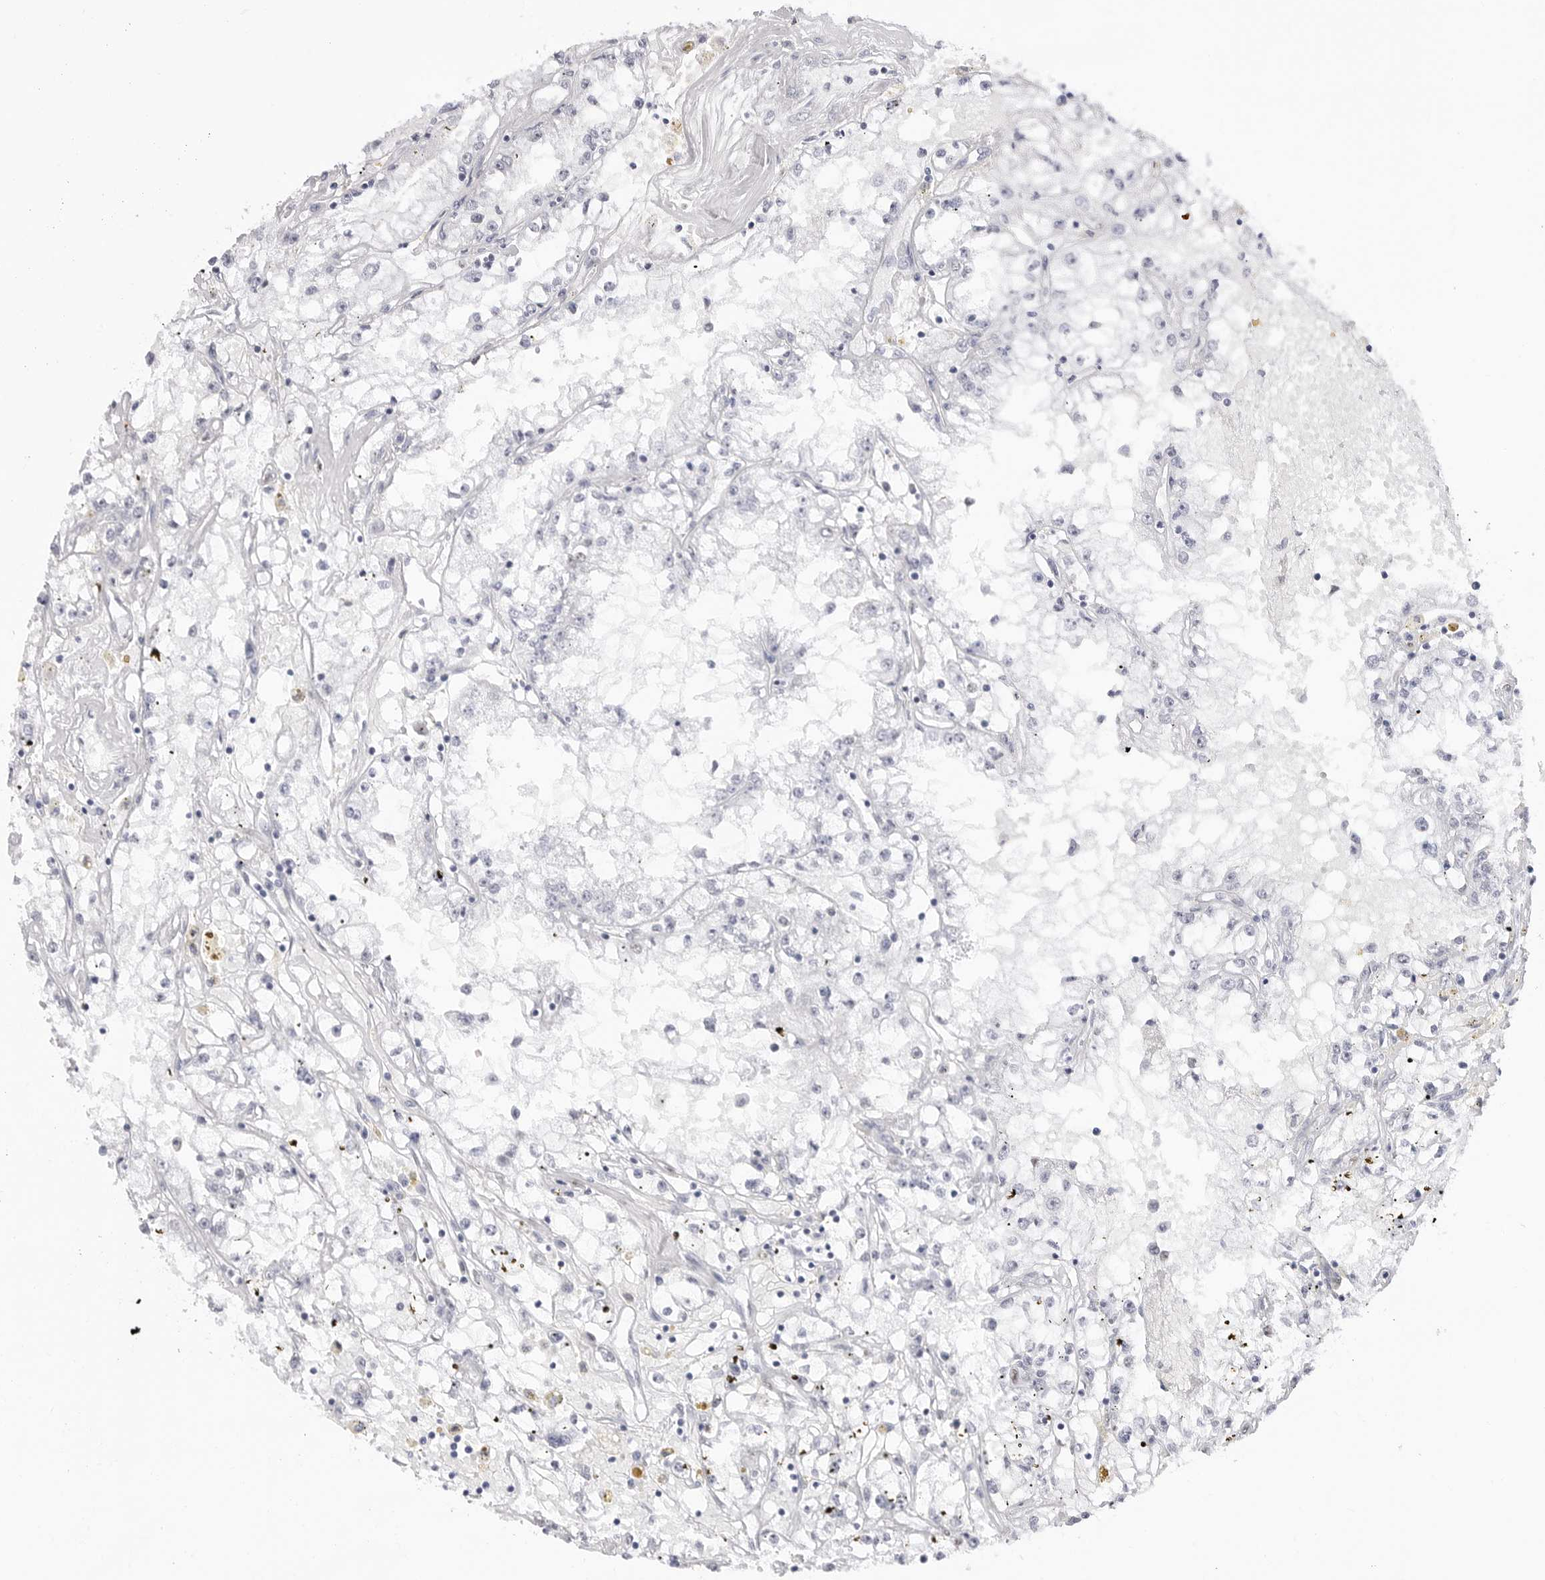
{"staining": {"intensity": "negative", "quantity": "none", "location": "none"}, "tissue": "renal cancer", "cell_type": "Tumor cells", "image_type": "cancer", "snomed": [{"axis": "morphology", "description": "Adenocarcinoma, NOS"}, {"axis": "topography", "description": "Kidney"}], "caption": "Human renal cancer (adenocarcinoma) stained for a protein using immunohistochemistry shows no positivity in tumor cells.", "gene": "NASP", "patient": {"sex": "male", "age": 56}}